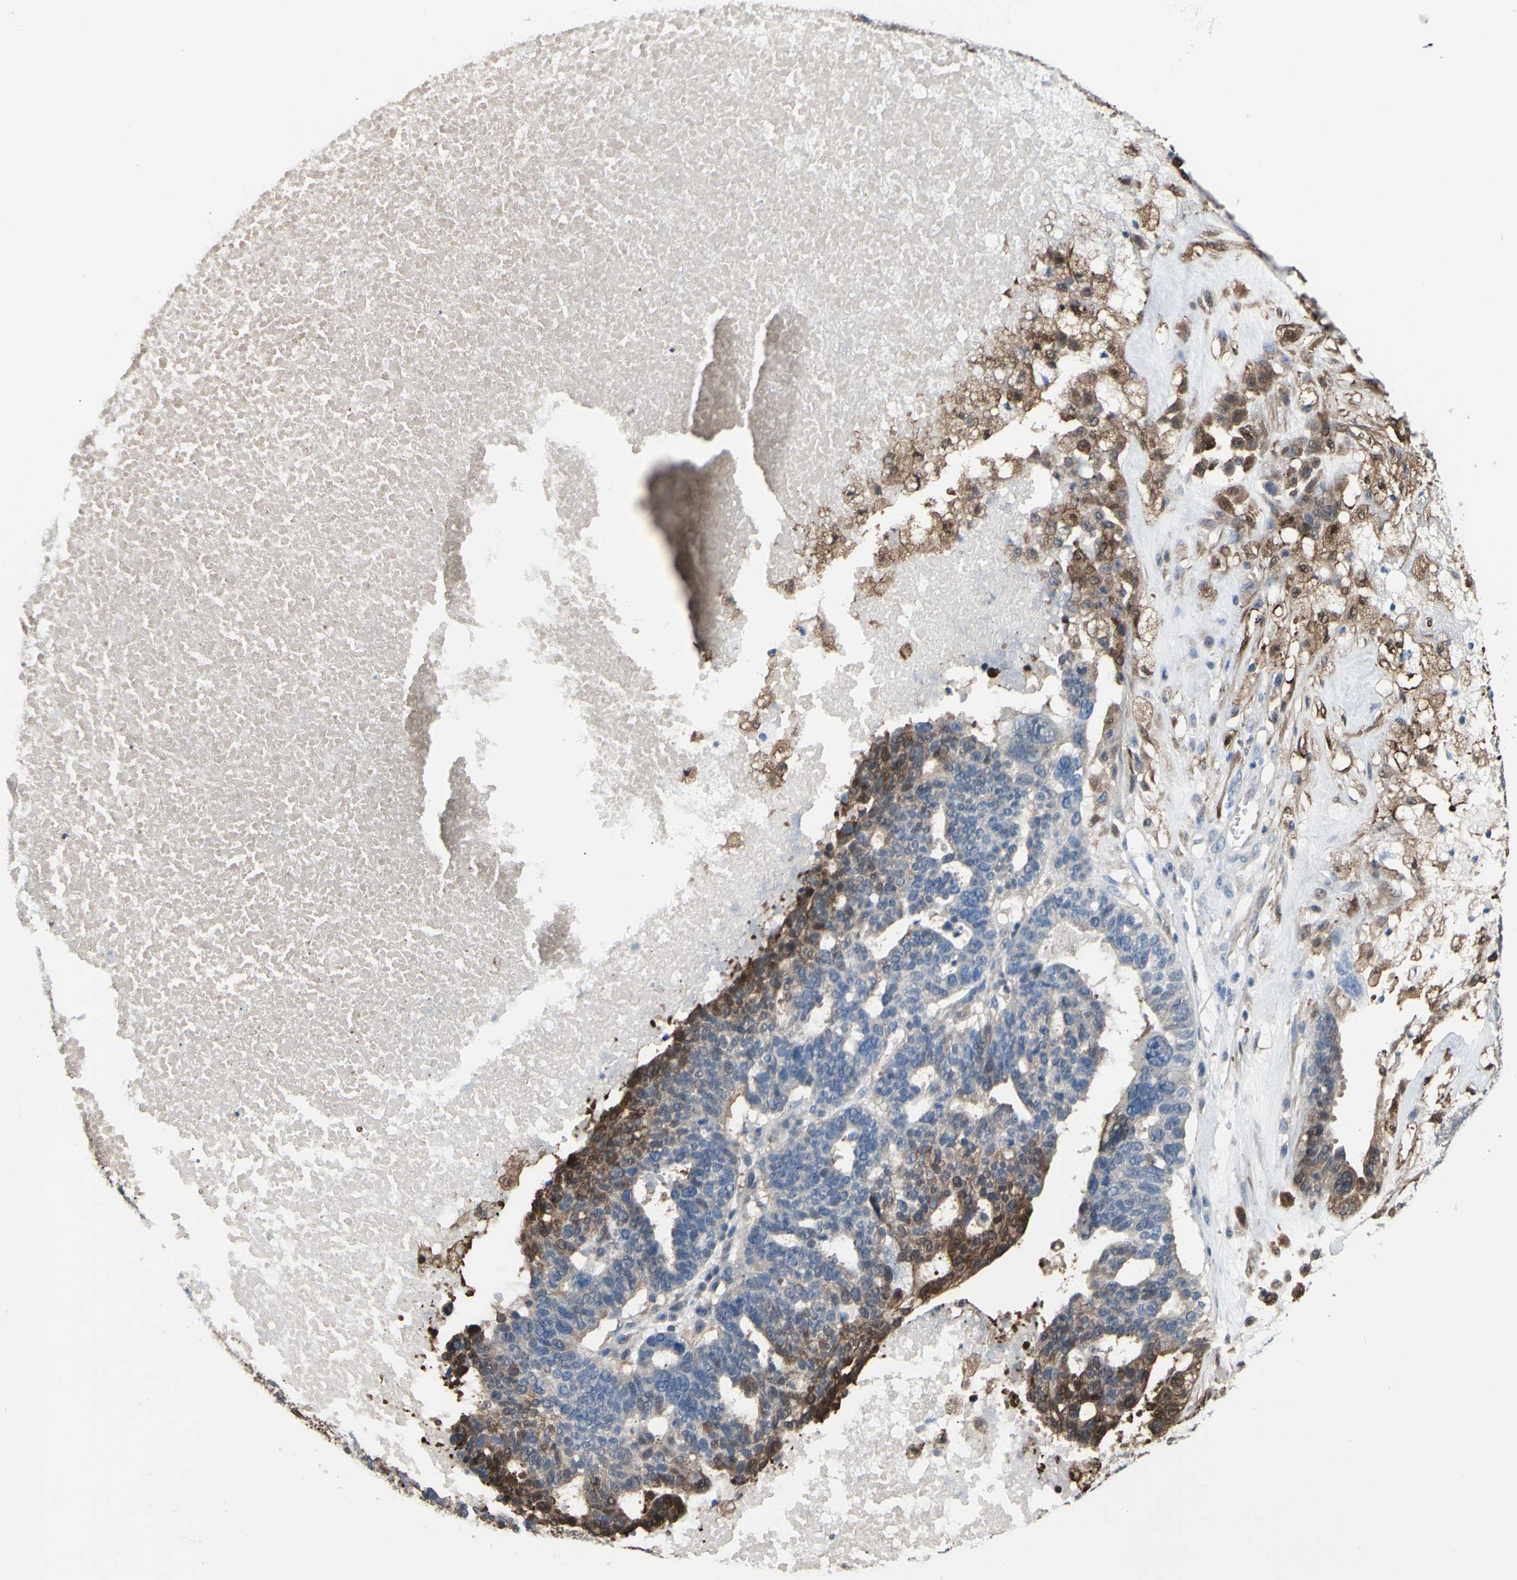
{"staining": {"intensity": "strong", "quantity": "<25%", "location": "cytoplasmic/membranous"}, "tissue": "ovarian cancer", "cell_type": "Tumor cells", "image_type": "cancer", "snomed": [{"axis": "morphology", "description": "Cystadenocarcinoma, serous, NOS"}, {"axis": "topography", "description": "Ovary"}], "caption": "Human ovarian cancer (serous cystadenocarcinoma) stained with a protein marker reveals strong staining in tumor cells.", "gene": "UPK3B", "patient": {"sex": "female", "age": 59}}